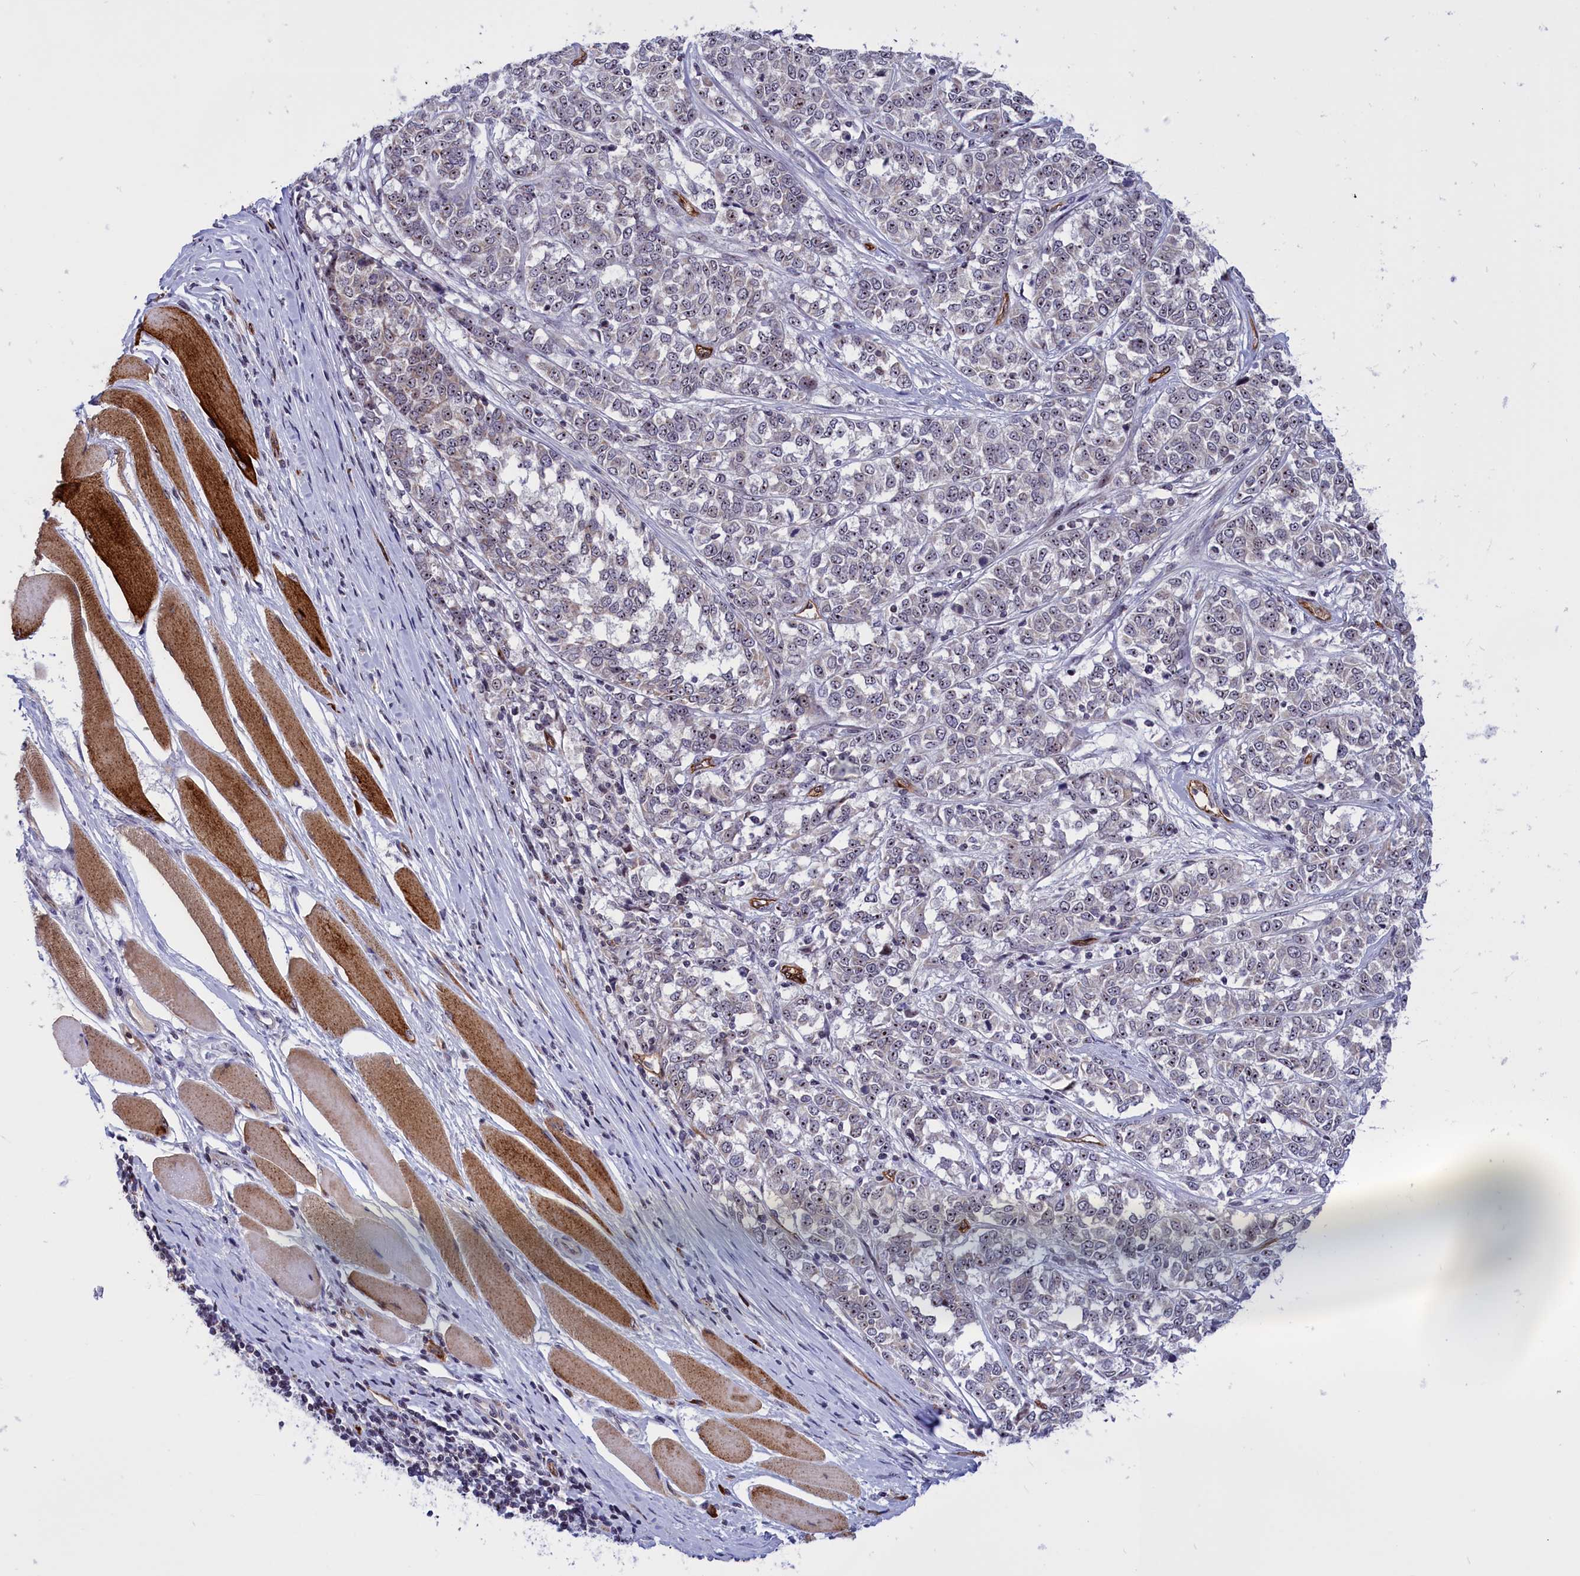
{"staining": {"intensity": "negative", "quantity": "none", "location": "none"}, "tissue": "melanoma", "cell_type": "Tumor cells", "image_type": "cancer", "snomed": [{"axis": "morphology", "description": "Malignant melanoma, NOS"}, {"axis": "topography", "description": "Skin"}], "caption": "This image is of melanoma stained with IHC to label a protein in brown with the nuclei are counter-stained blue. There is no staining in tumor cells.", "gene": "MPND", "patient": {"sex": "female", "age": 72}}